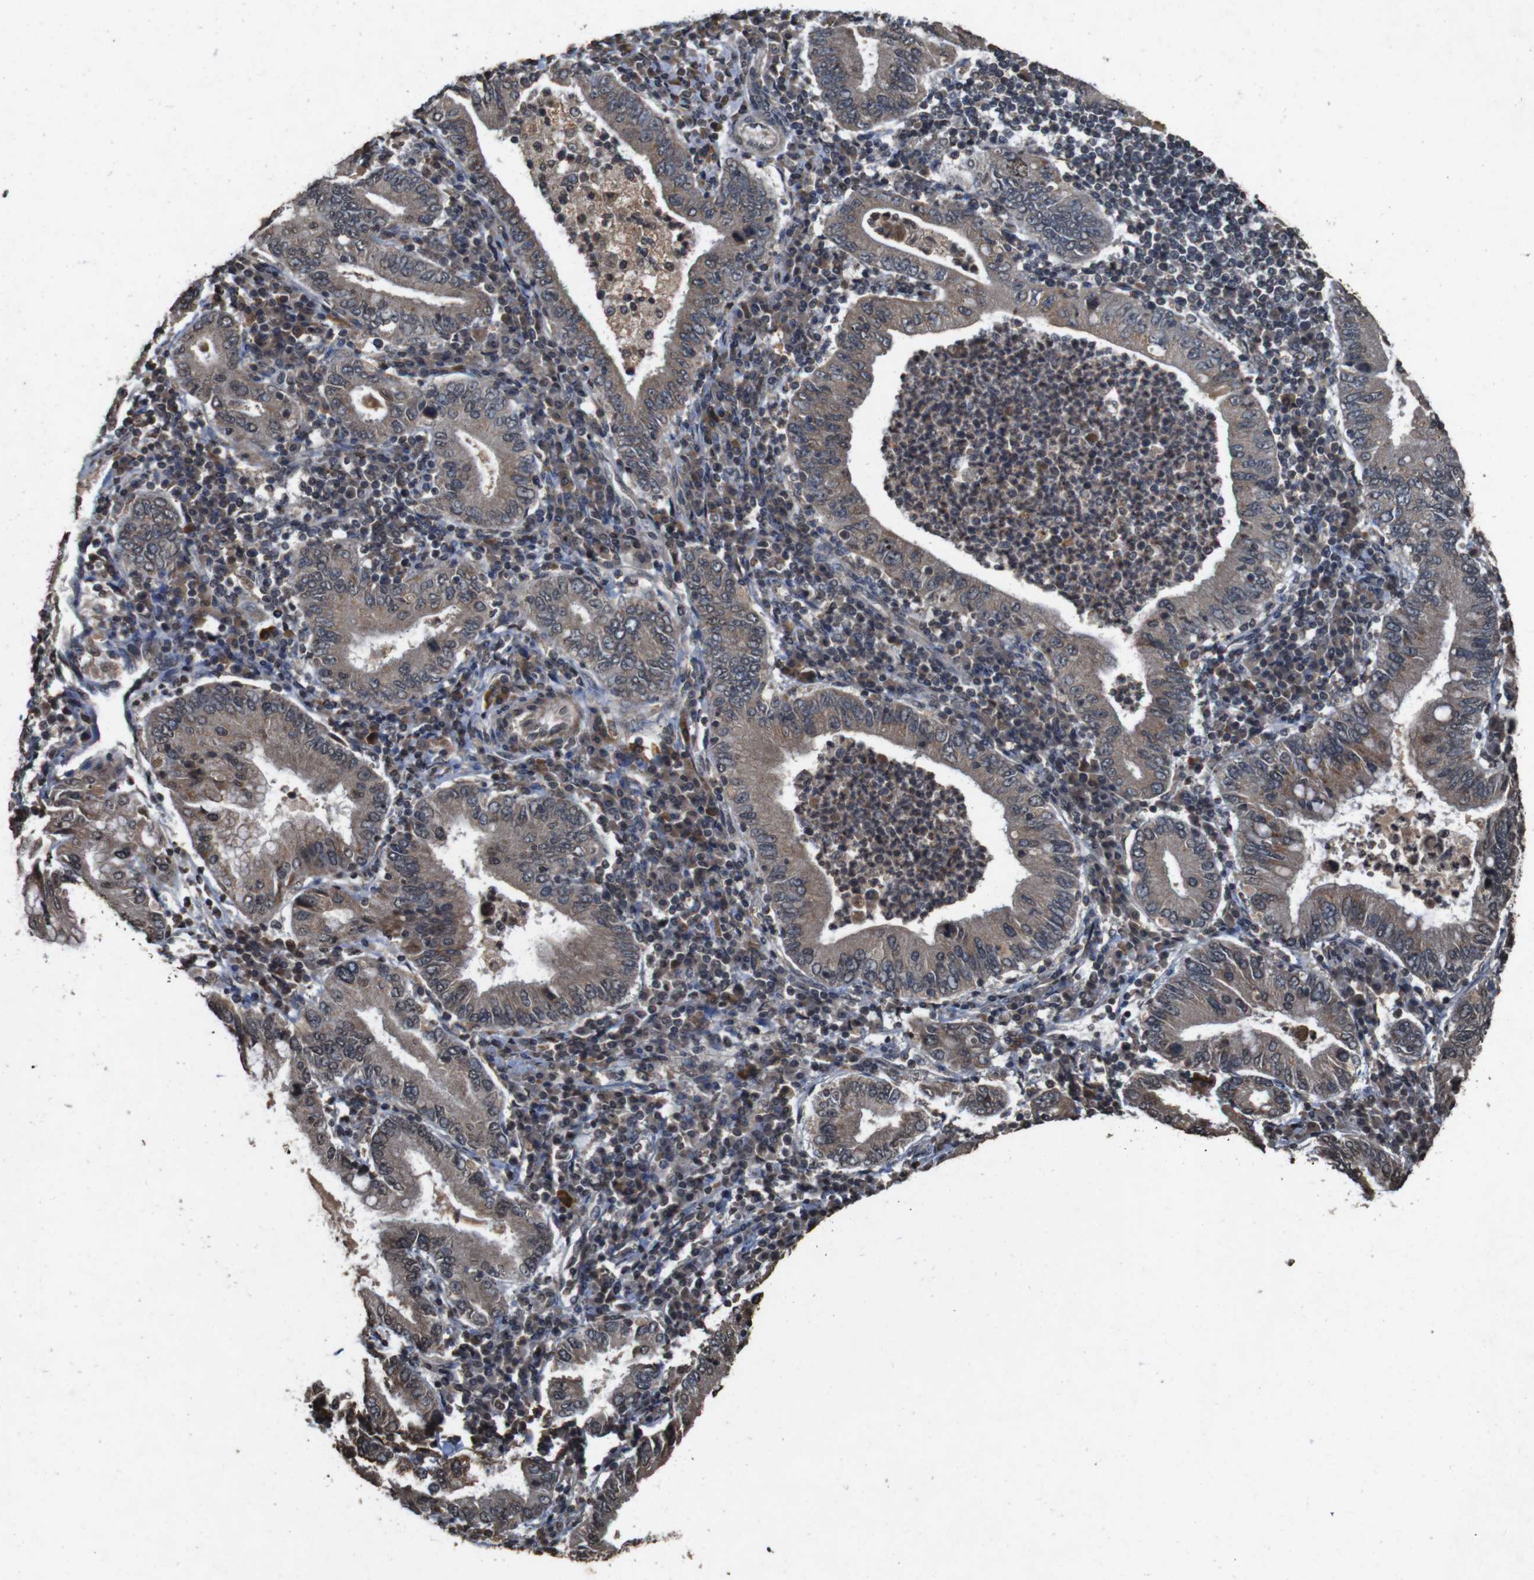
{"staining": {"intensity": "moderate", "quantity": ">75%", "location": "cytoplasmic/membranous"}, "tissue": "stomach cancer", "cell_type": "Tumor cells", "image_type": "cancer", "snomed": [{"axis": "morphology", "description": "Normal tissue, NOS"}, {"axis": "morphology", "description": "Adenocarcinoma, NOS"}, {"axis": "topography", "description": "Esophagus"}, {"axis": "topography", "description": "Stomach, upper"}, {"axis": "topography", "description": "Peripheral nerve tissue"}], "caption": "This photomicrograph displays immunohistochemistry (IHC) staining of human stomach adenocarcinoma, with medium moderate cytoplasmic/membranous positivity in approximately >75% of tumor cells.", "gene": "SORL1", "patient": {"sex": "male", "age": 62}}